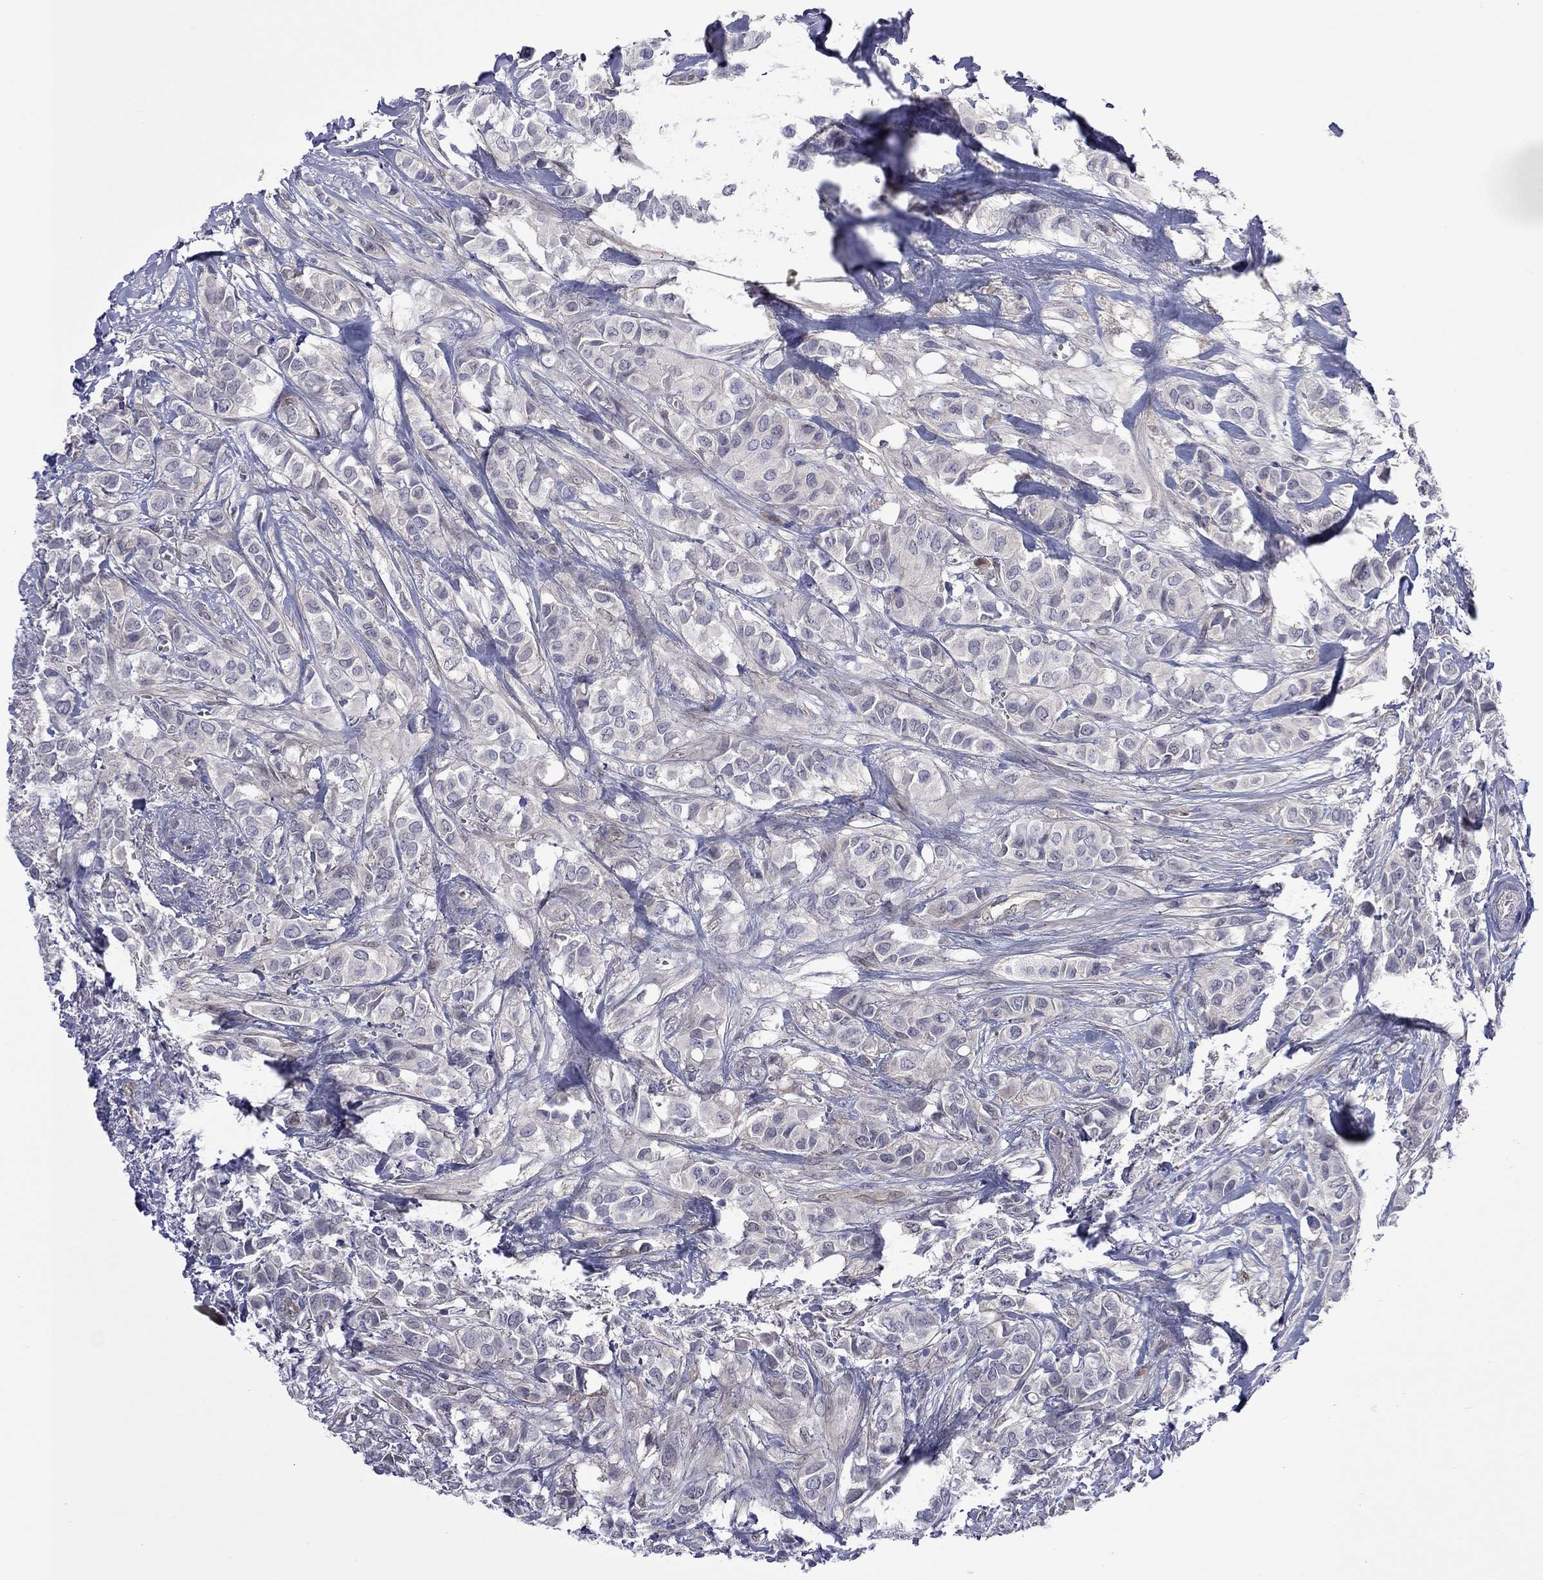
{"staining": {"intensity": "negative", "quantity": "none", "location": "none"}, "tissue": "breast cancer", "cell_type": "Tumor cells", "image_type": "cancer", "snomed": [{"axis": "morphology", "description": "Duct carcinoma"}, {"axis": "topography", "description": "Breast"}], "caption": "Tumor cells show no significant protein staining in breast infiltrating ductal carcinoma.", "gene": "CTNNBIP1", "patient": {"sex": "female", "age": 85}}